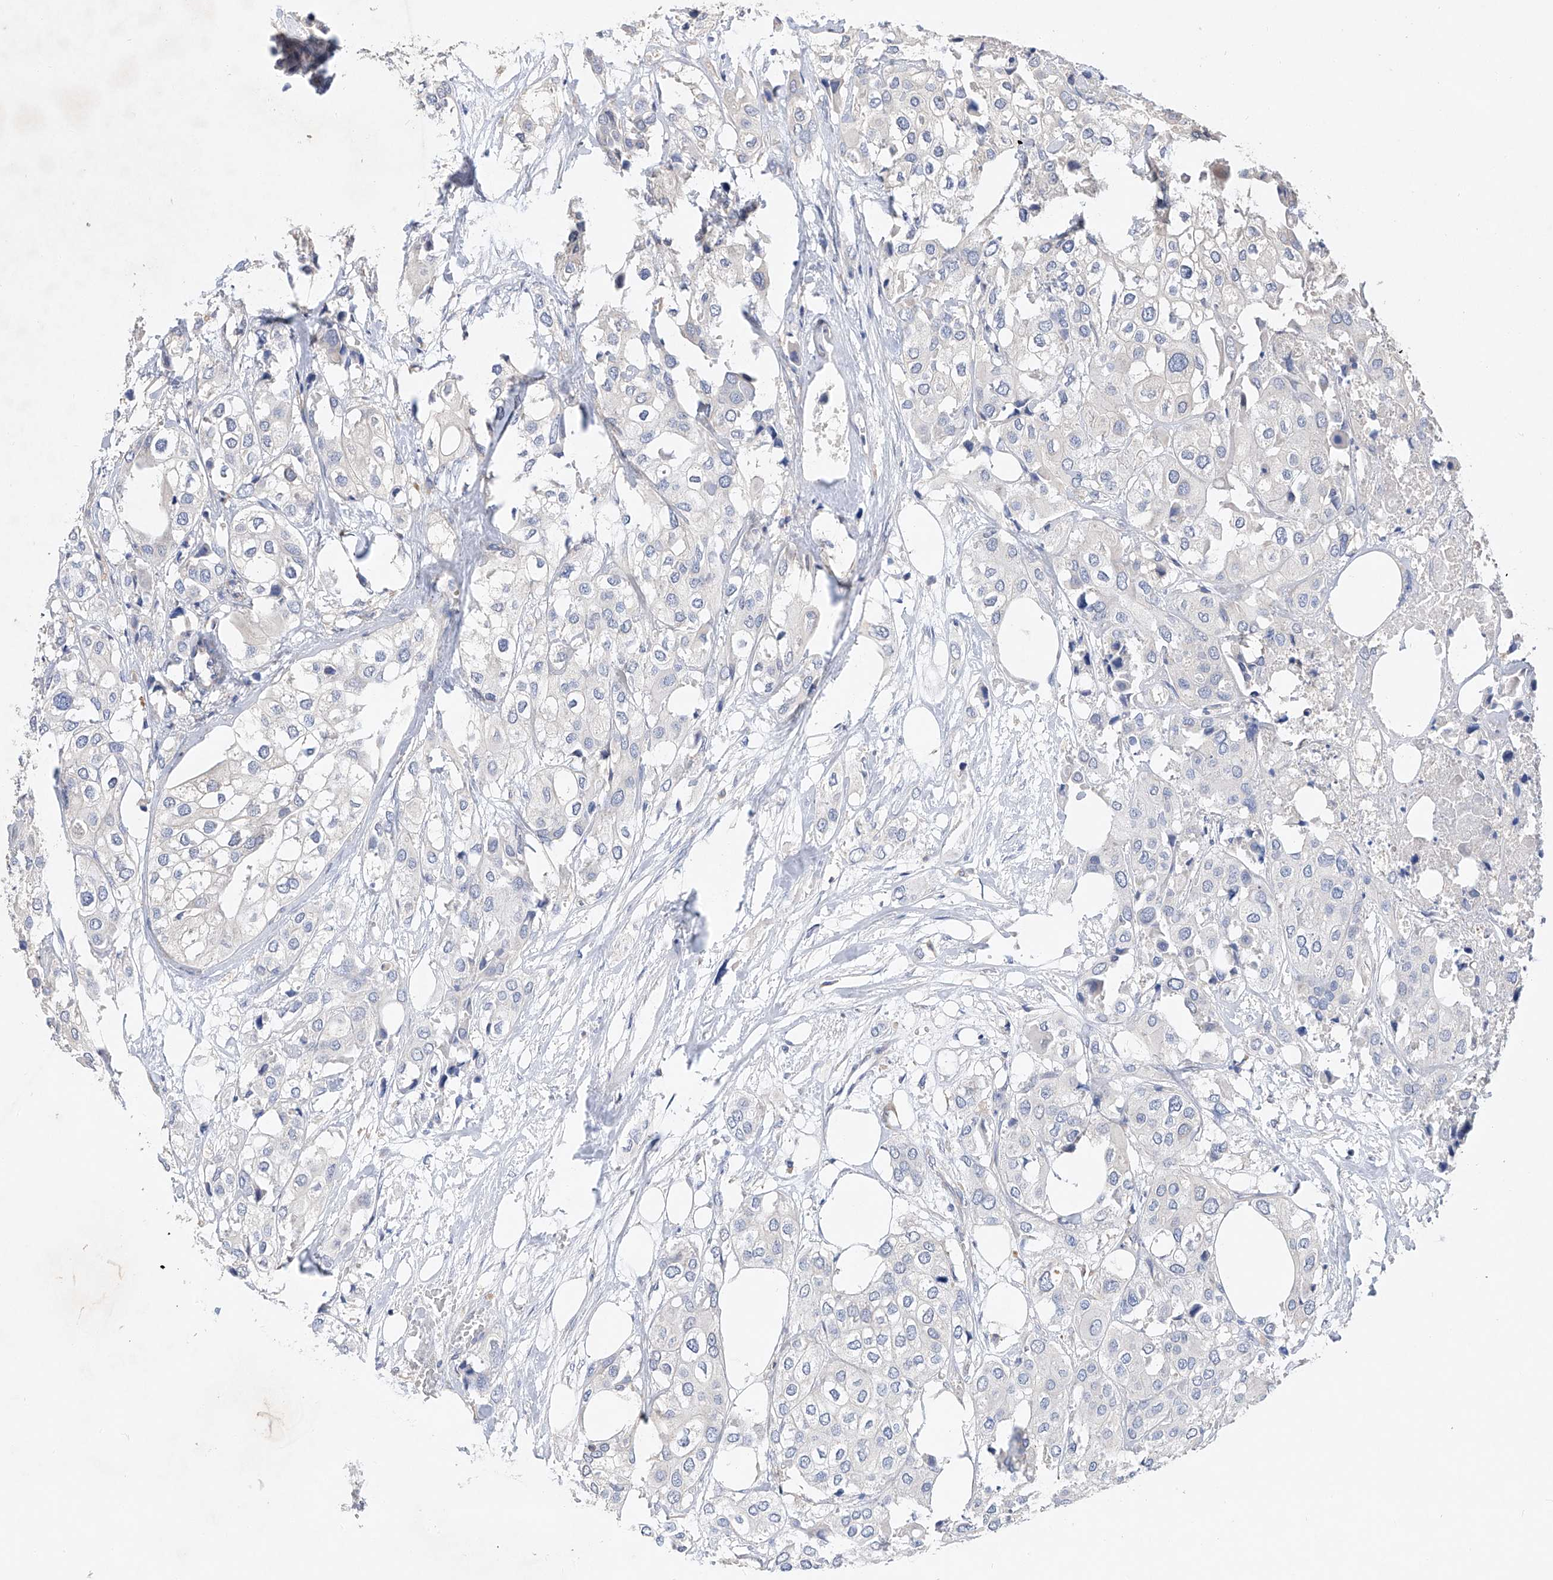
{"staining": {"intensity": "negative", "quantity": "none", "location": "none"}, "tissue": "urothelial cancer", "cell_type": "Tumor cells", "image_type": "cancer", "snomed": [{"axis": "morphology", "description": "Urothelial carcinoma, High grade"}, {"axis": "topography", "description": "Urinary bladder"}], "caption": "Tumor cells show no significant protein staining in high-grade urothelial carcinoma.", "gene": "AMD1", "patient": {"sex": "male", "age": 64}}